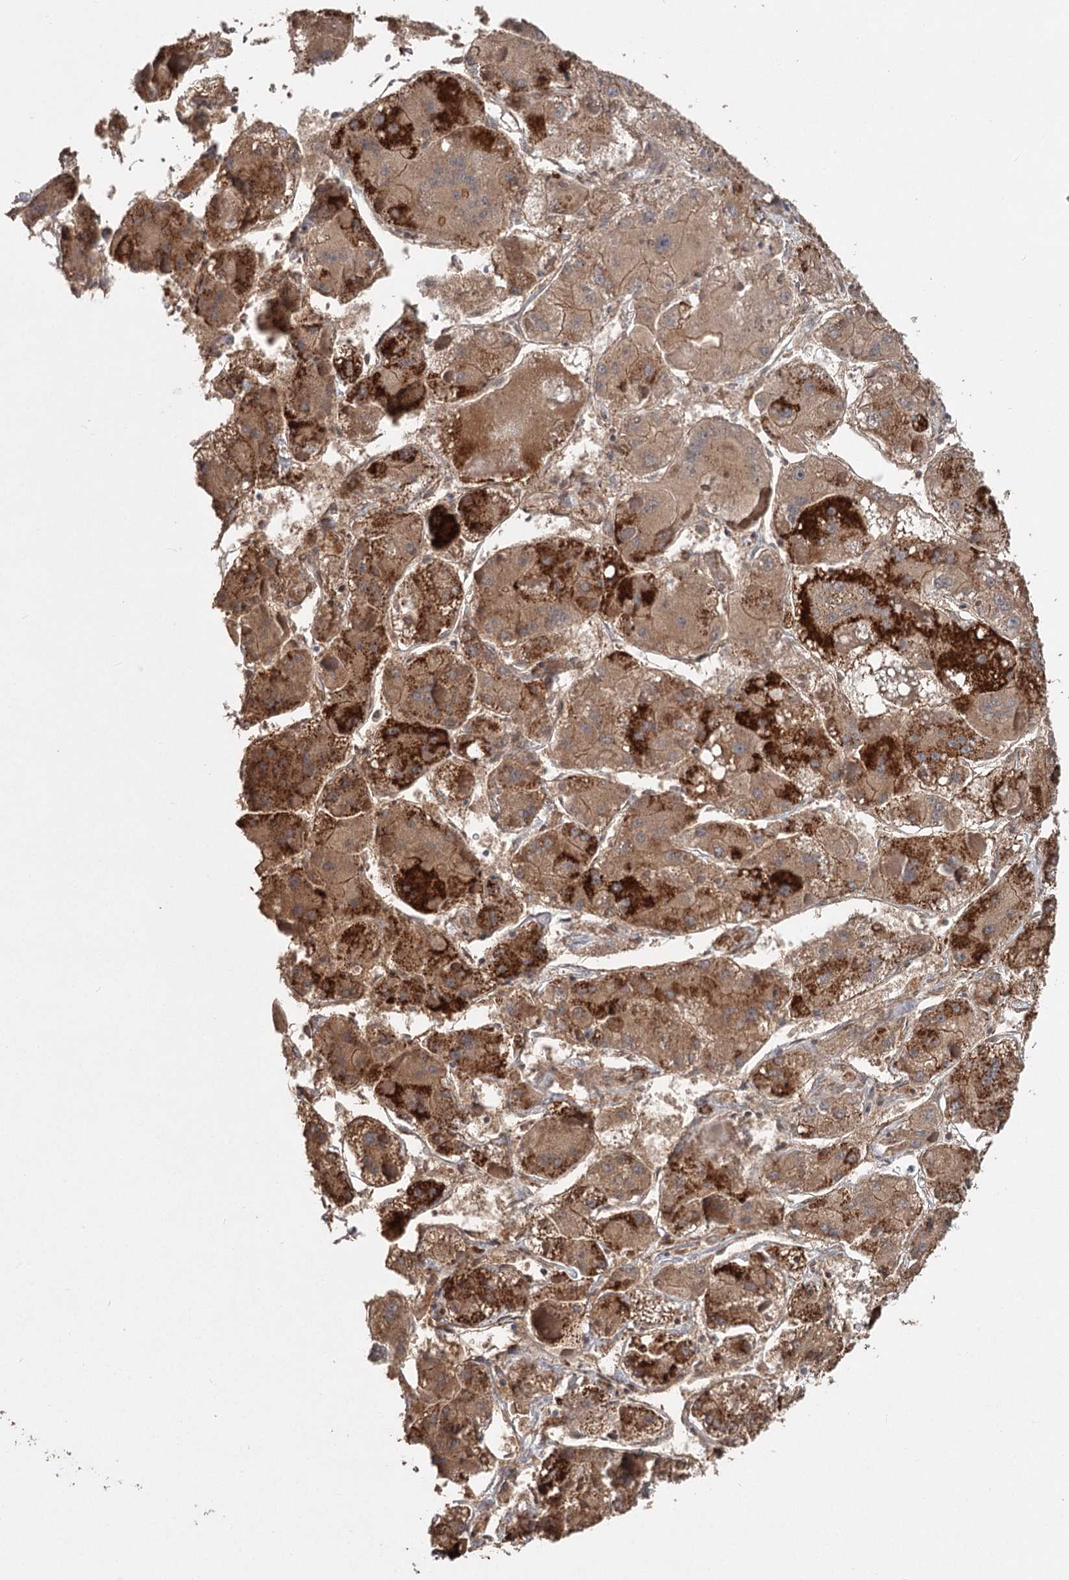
{"staining": {"intensity": "strong", "quantity": "25%-75%", "location": "cytoplasmic/membranous"}, "tissue": "liver cancer", "cell_type": "Tumor cells", "image_type": "cancer", "snomed": [{"axis": "morphology", "description": "Carcinoma, Hepatocellular, NOS"}, {"axis": "topography", "description": "Liver"}], "caption": "Immunohistochemistry (DAB) staining of human liver hepatocellular carcinoma shows strong cytoplasmic/membranous protein staining in about 25%-75% of tumor cells.", "gene": "DHRS9", "patient": {"sex": "female", "age": 73}}